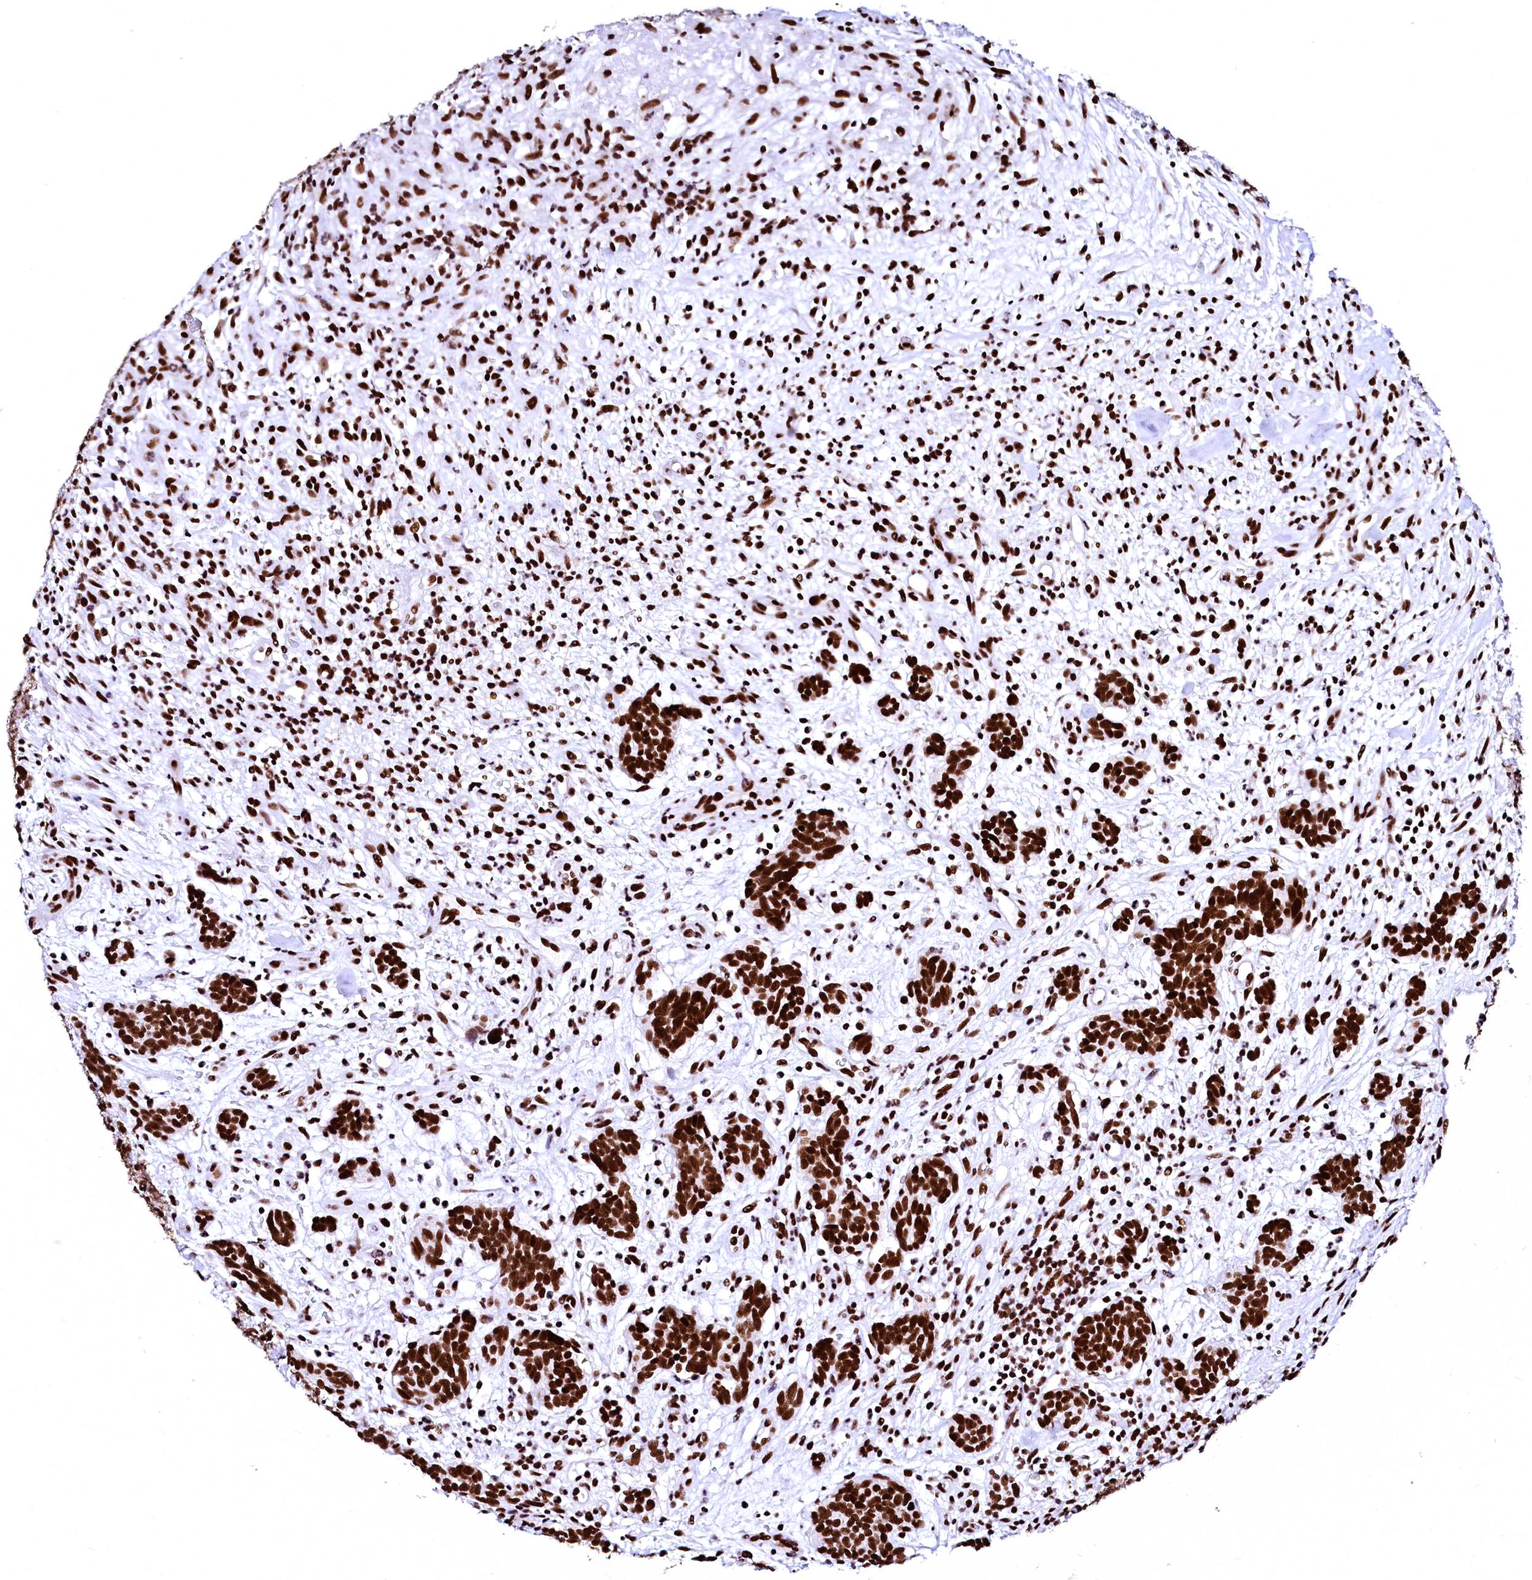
{"staining": {"intensity": "strong", "quantity": ">75%", "location": "nuclear"}, "tissue": "carcinoid", "cell_type": "Tumor cells", "image_type": "cancer", "snomed": [{"axis": "morphology", "description": "Carcinoid, malignant, NOS"}, {"axis": "topography", "description": "Lung"}], "caption": "A high-resolution micrograph shows immunohistochemistry (IHC) staining of carcinoid, which reveals strong nuclear positivity in approximately >75% of tumor cells.", "gene": "CPSF6", "patient": {"sex": "female", "age": 46}}